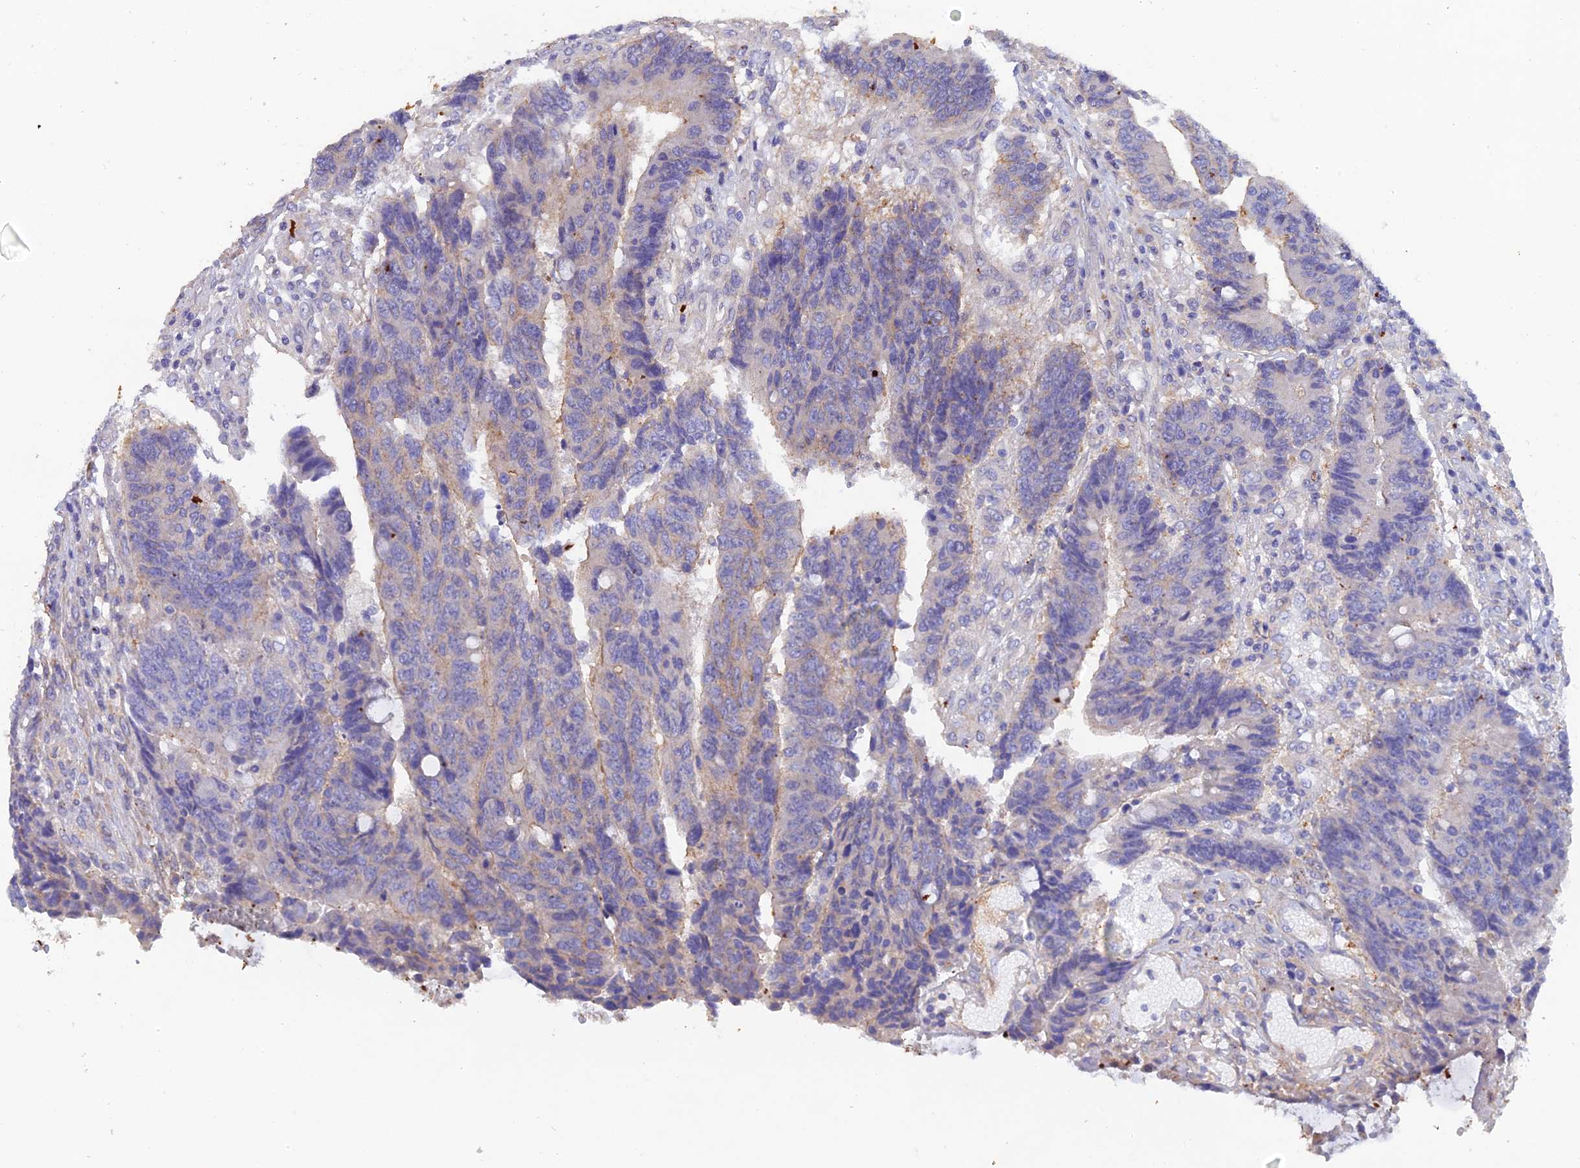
{"staining": {"intensity": "negative", "quantity": "none", "location": "none"}, "tissue": "colorectal cancer", "cell_type": "Tumor cells", "image_type": "cancer", "snomed": [{"axis": "morphology", "description": "Adenocarcinoma, NOS"}, {"axis": "topography", "description": "Rectum"}], "caption": "Immunohistochemistry (IHC) of colorectal adenocarcinoma shows no staining in tumor cells.", "gene": "FZR1", "patient": {"sex": "male", "age": 84}}